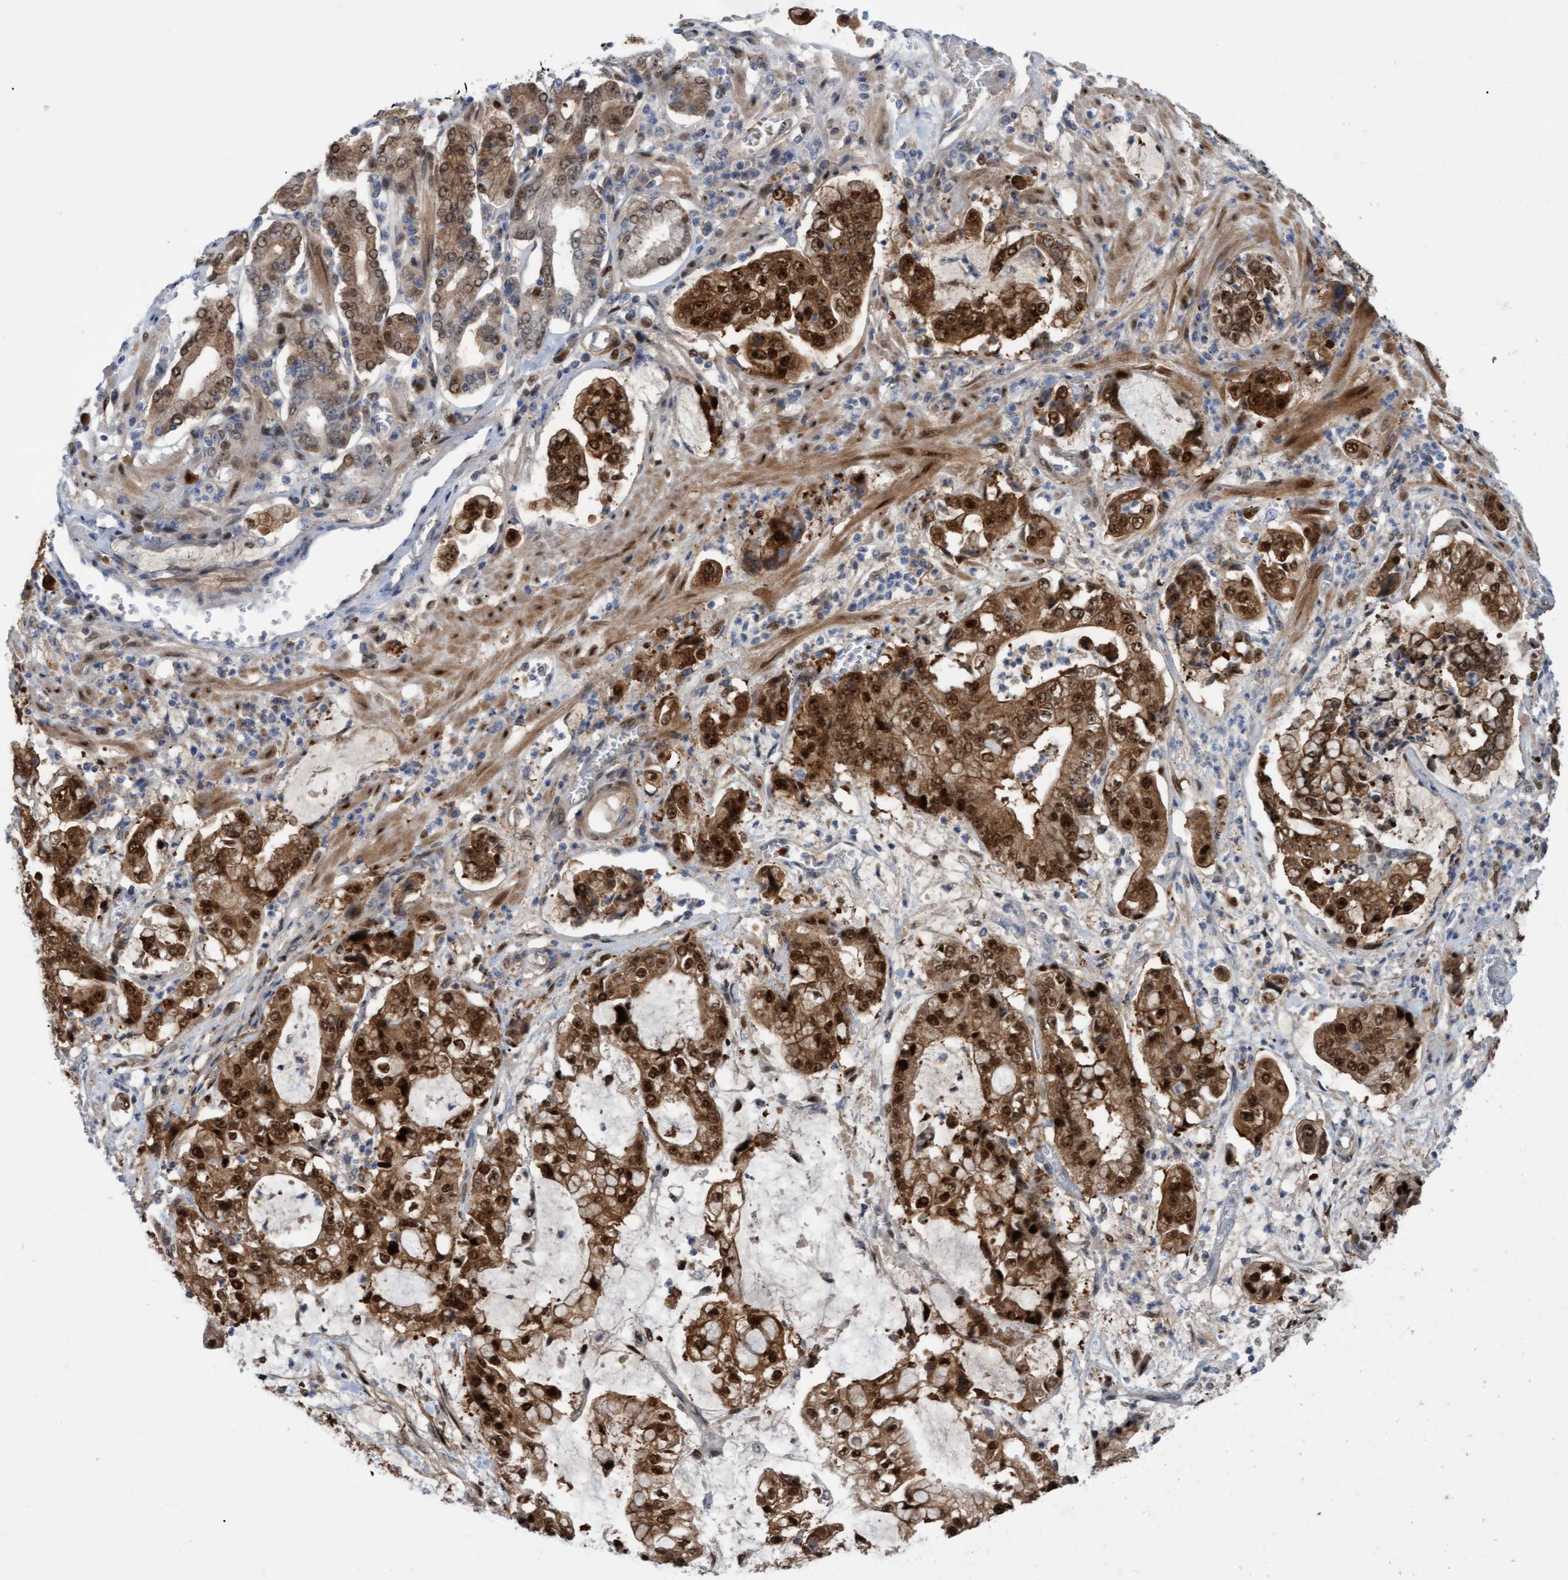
{"staining": {"intensity": "strong", "quantity": ">75%", "location": "cytoplasmic/membranous,nuclear"}, "tissue": "stomach cancer", "cell_type": "Tumor cells", "image_type": "cancer", "snomed": [{"axis": "morphology", "description": "Adenocarcinoma, NOS"}, {"axis": "topography", "description": "Stomach"}], "caption": "Strong cytoplasmic/membranous and nuclear positivity for a protein is present in approximately >75% of tumor cells of stomach cancer using immunohistochemistry.", "gene": "PINX1", "patient": {"sex": "male", "age": 76}}